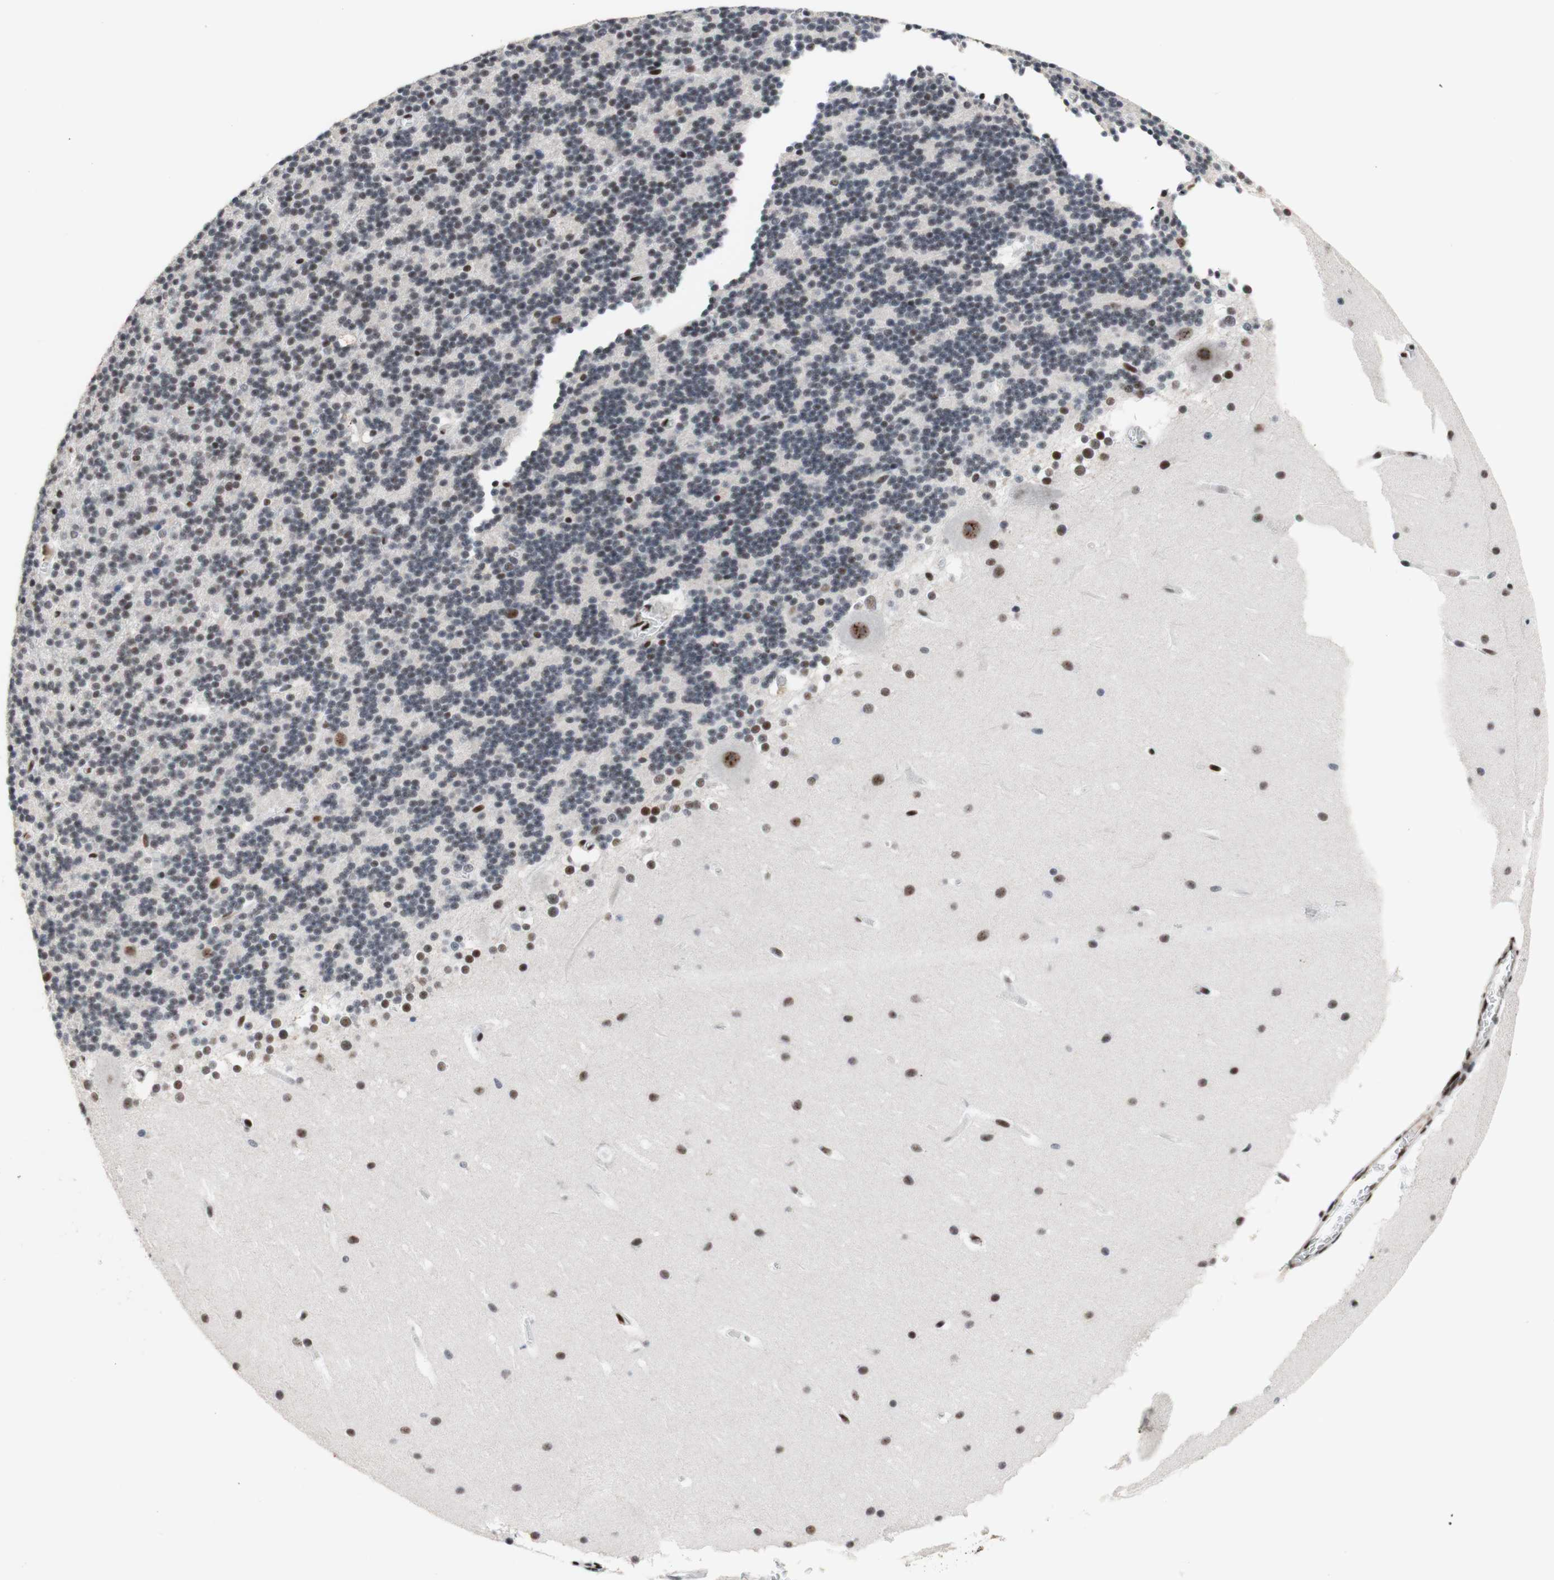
{"staining": {"intensity": "moderate", "quantity": "<25%", "location": "nuclear"}, "tissue": "cerebellum", "cell_type": "Cells in granular layer", "image_type": "normal", "snomed": [{"axis": "morphology", "description": "Normal tissue, NOS"}, {"axis": "topography", "description": "Cerebellum"}], "caption": "Cerebellum stained with DAB IHC demonstrates low levels of moderate nuclear expression in approximately <25% of cells in granular layer.", "gene": "TLE1", "patient": {"sex": "female", "age": 19}}